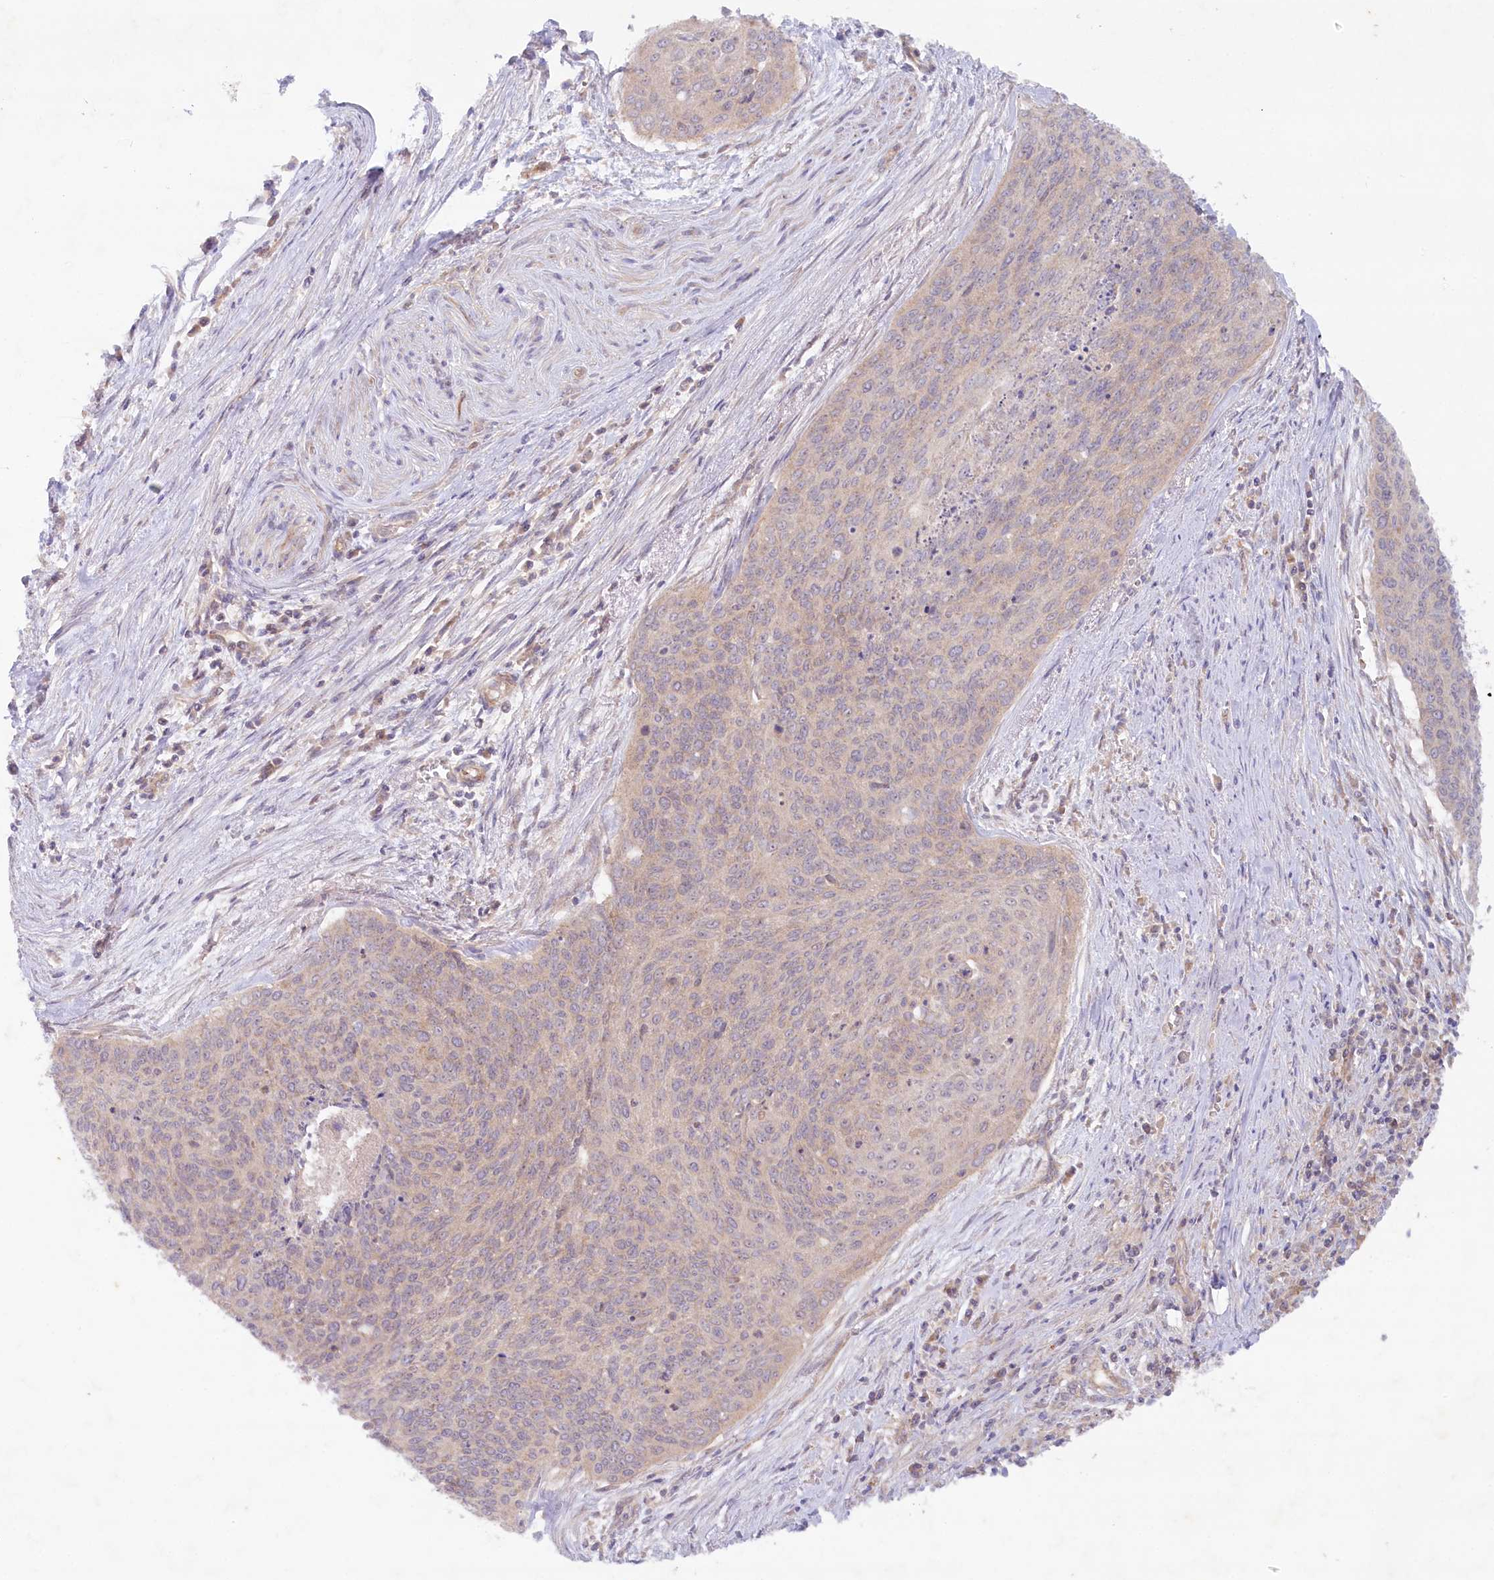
{"staining": {"intensity": "weak", "quantity": "25%-75%", "location": "cytoplasmic/membranous"}, "tissue": "cervical cancer", "cell_type": "Tumor cells", "image_type": "cancer", "snomed": [{"axis": "morphology", "description": "Squamous cell carcinoma, NOS"}, {"axis": "topography", "description": "Cervix"}], "caption": "The photomicrograph reveals a brown stain indicating the presence of a protein in the cytoplasmic/membranous of tumor cells in cervical cancer (squamous cell carcinoma). (Stains: DAB (3,3'-diaminobenzidine) in brown, nuclei in blue, Microscopy: brightfield microscopy at high magnification).", "gene": "TNIP1", "patient": {"sex": "female", "age": 55}}